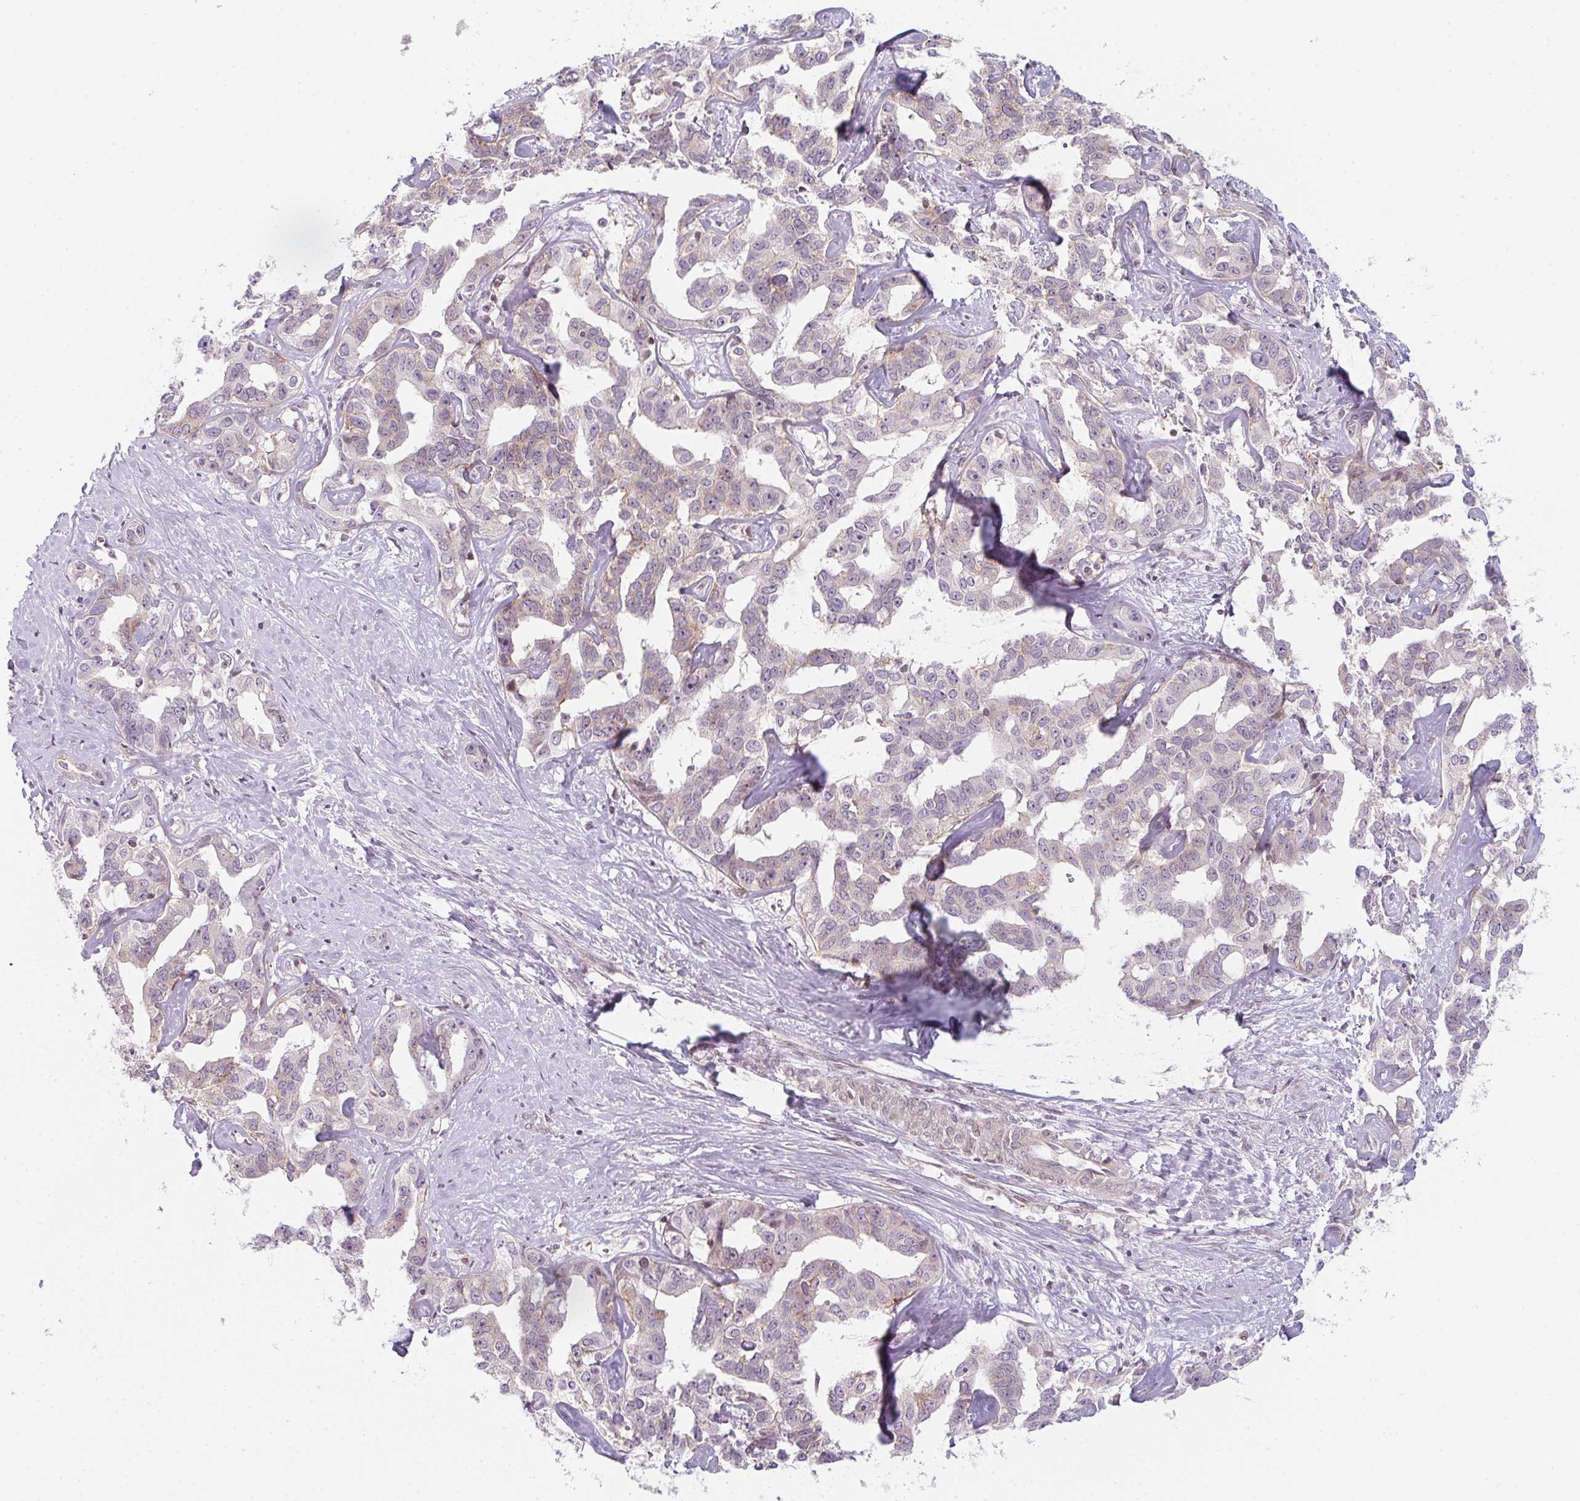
{"staining": {"intensity": "weak", "quantity": "<25%", "location": "cytoplasmic/membranous"}, "tissue": "liver cancer", "cell_type": "Tumor cells", "image_type": "cancer", "snomed": [{"axis": "morphology", "description": "Cholangiocarcinoma"}, {"axis": "topography", "description": "Liver"}], "caption": "Liver cholangiocarcinoma stained for a protein using immunohistochemistry (IHC) demonstrates no expression tumor cells.", "gene": "TMEM237", "patient": {"sex": "male", "age": 59}}